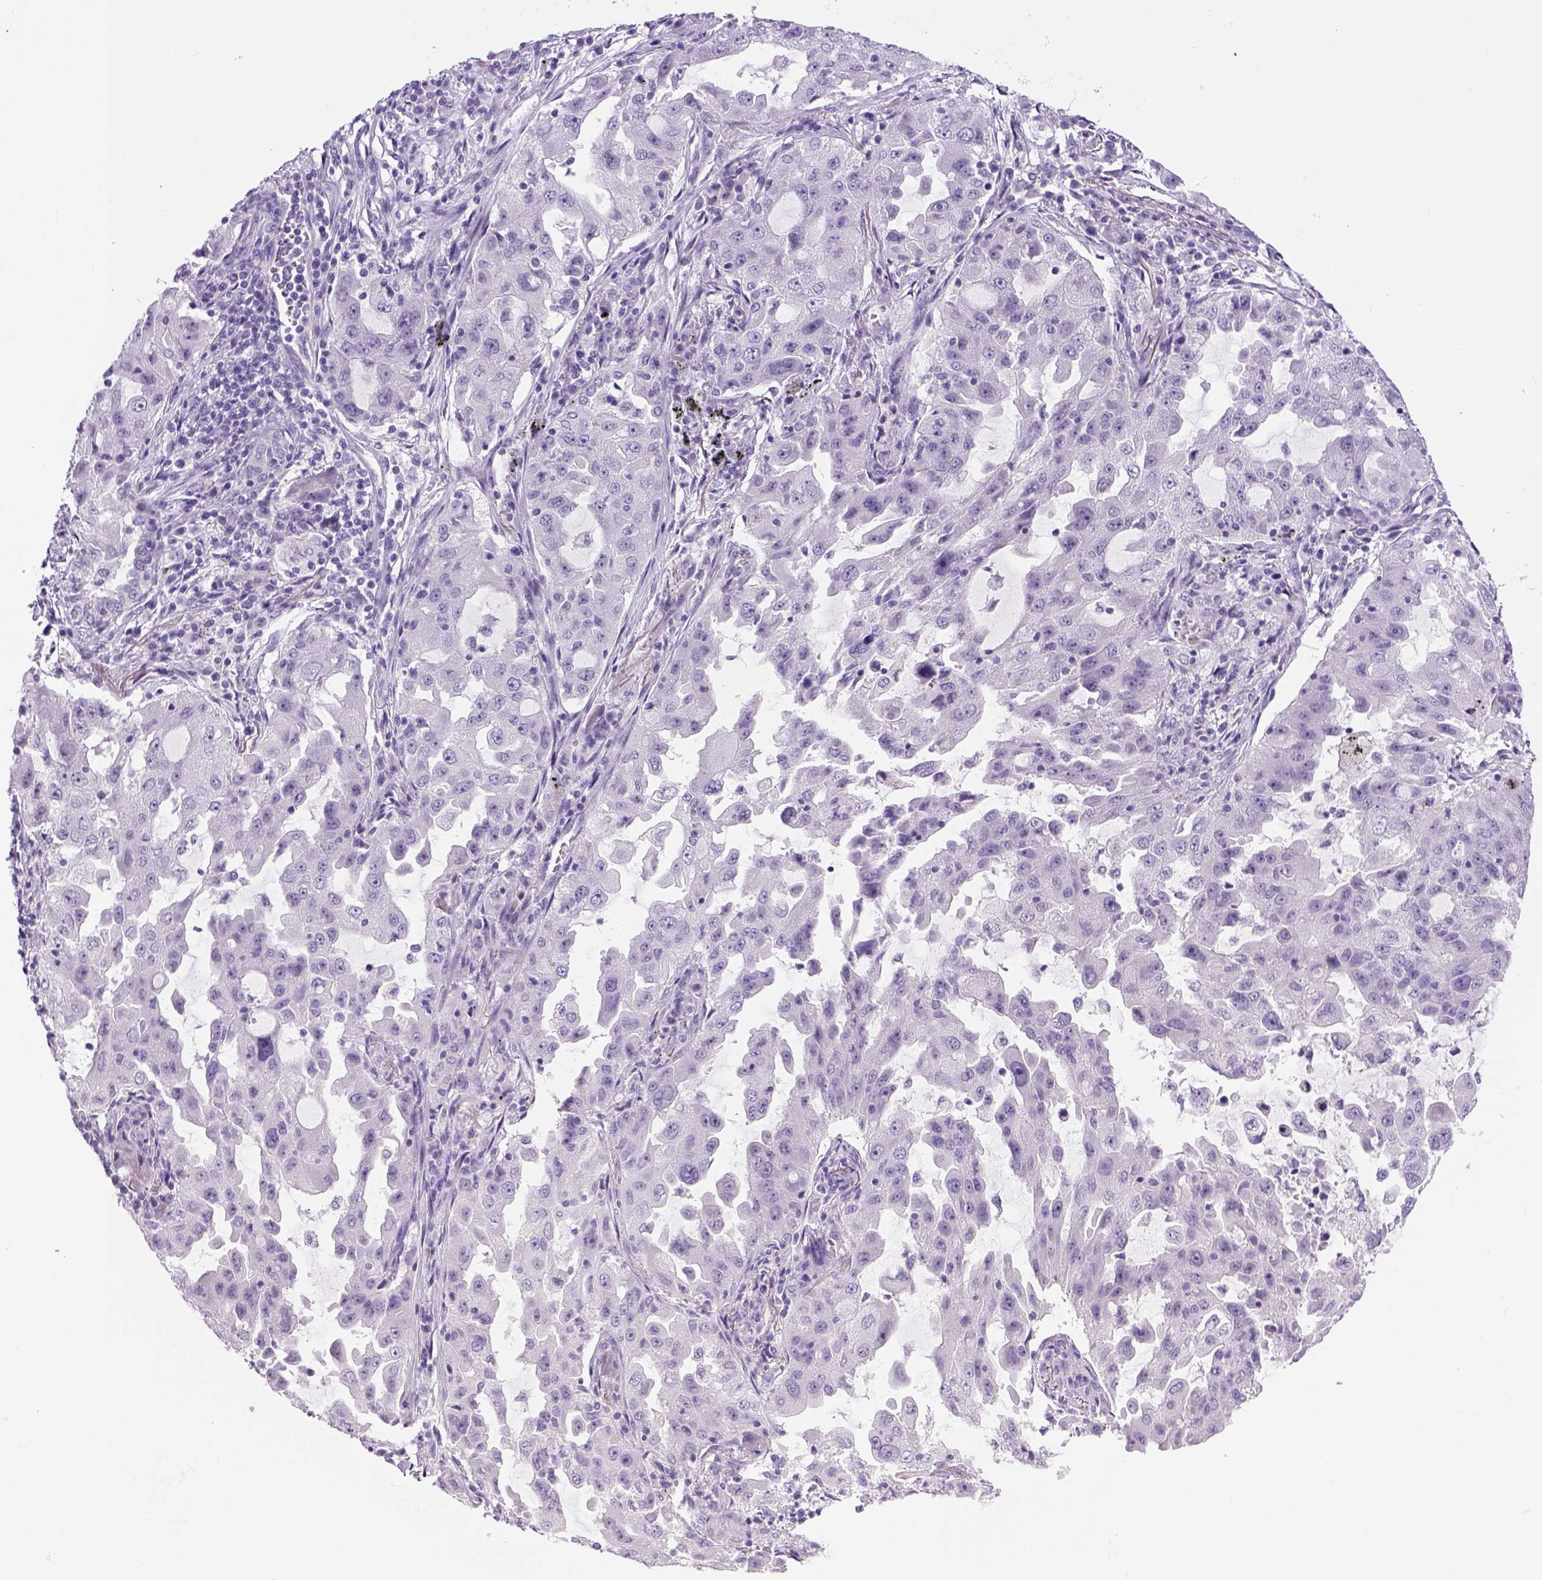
{"staining": {"intensity": "negative", "quantity": "none", "location": "none"}, "tissue": "lung cancer", "cell_type": "Tumor cells", "image_type": "cancer", "snomed": [{"axis": "morphology", "description": "Adenocarcinoma, NOS"}, {"axis": "topography", "description": "Lung"}], "caption": "Micrograph shows no protein expression in tumor cells of lung adenocarcinoma tissue. (Stains: DAB immunohistochemistry with hematoxylin counter stain, Microscopy: brightfield microscopy at high magnification).", "gene": "DBH", "patient": {"sex": "female", "age": 61}}